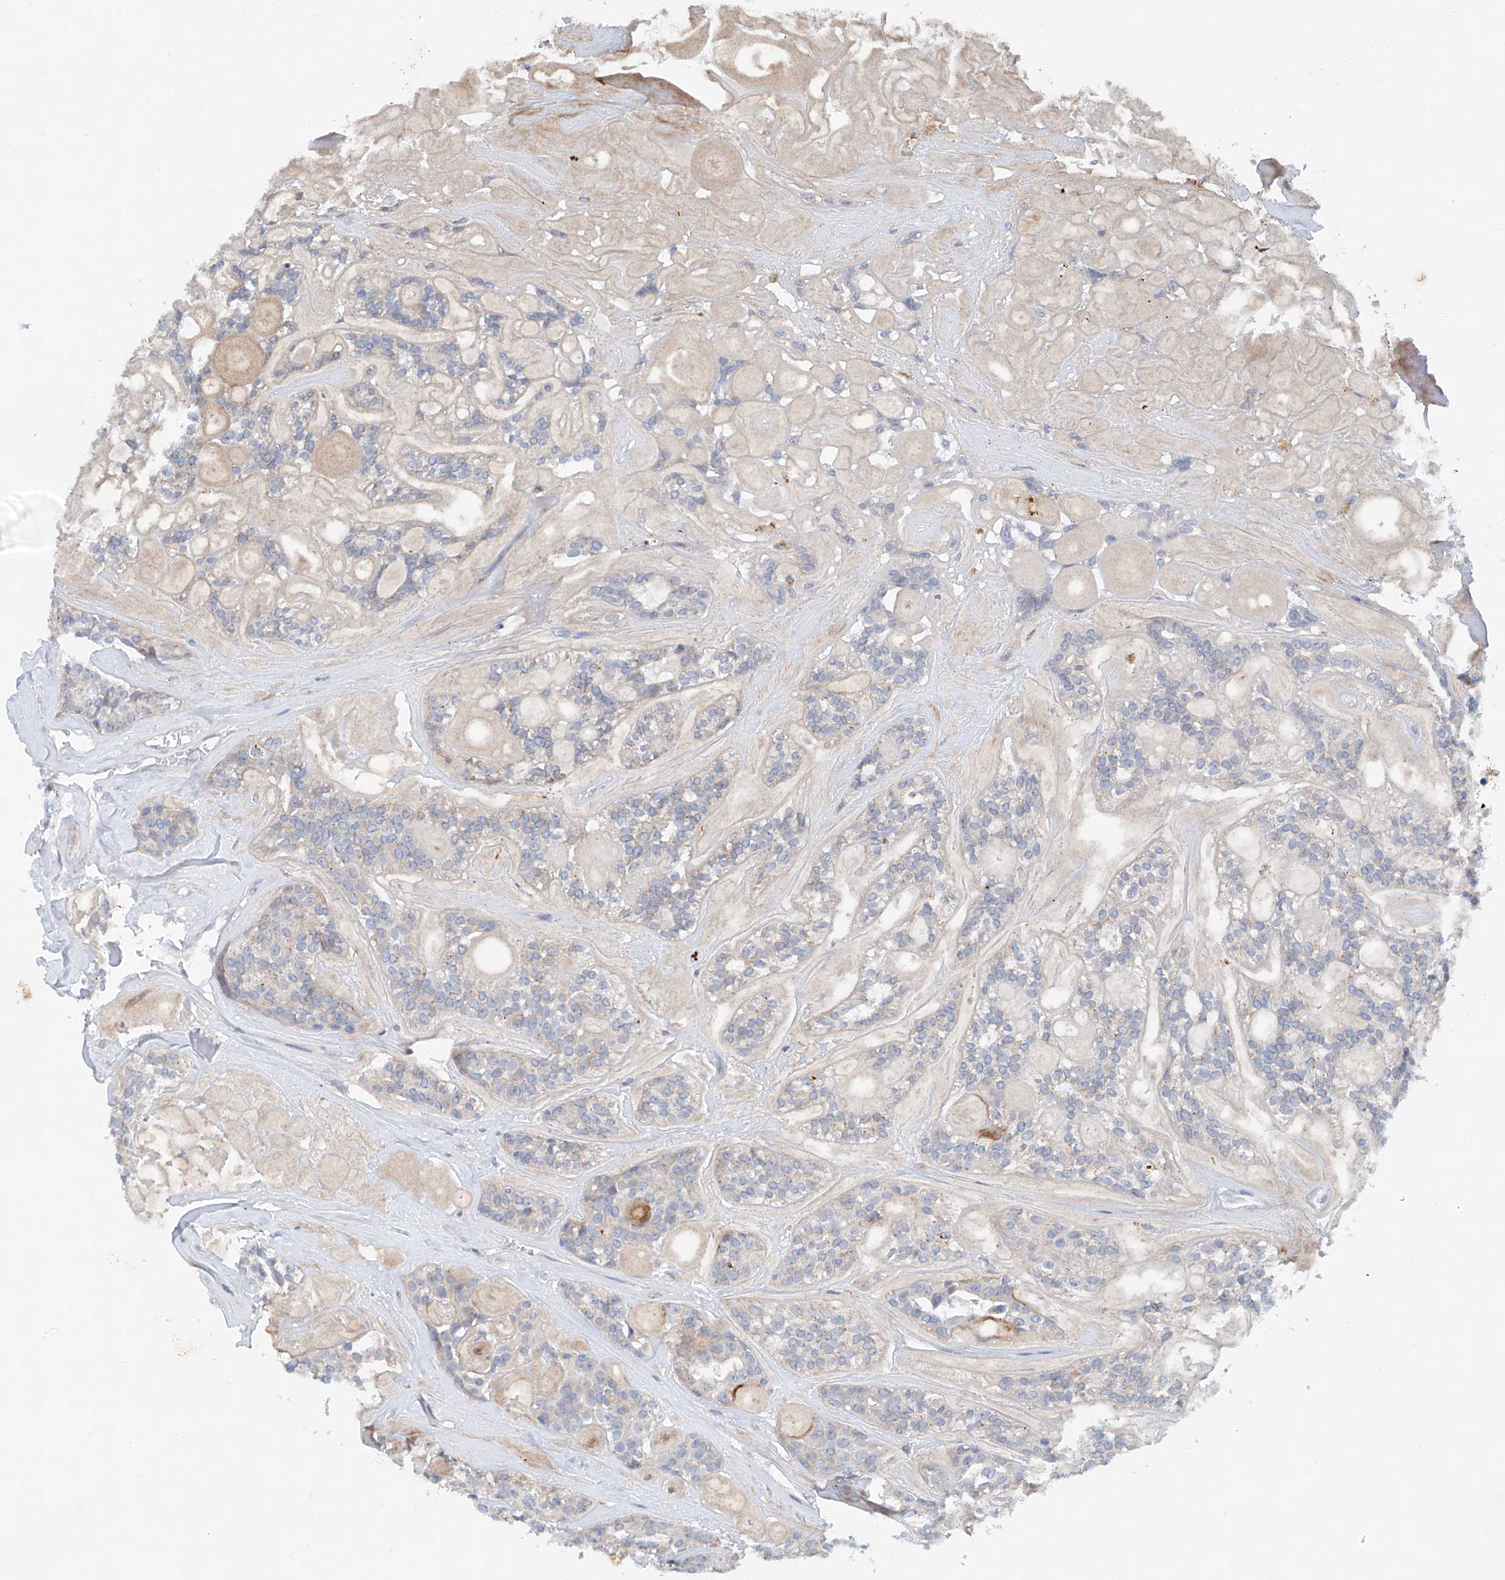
{"staining": {"intensity": "negative", "quantity": "none", "location": "none"}, "tissue": "head and neck cancer", "cell_type": "Tumor cells", "image_type": "cancer", "snomed": [{"axis": "morphology", "description": "Adenocarcinoma, NOS"}, {"axis": "topography", "description": "Head-Neck"}], "caption": "This histopathology image is of head and neck adenocarcinoma stained with IHC to label a protein in brown with the nuclei are counter-stained blue. There is no expression in tumor cells. (Stains: DAB immunohistochemistry (IHC) with hematoxylin counter stain, Microscopy: brightfield microscopy at high magnification).", "gene": "CEP85L", "patient": {"sex": "male", "age": 66}}